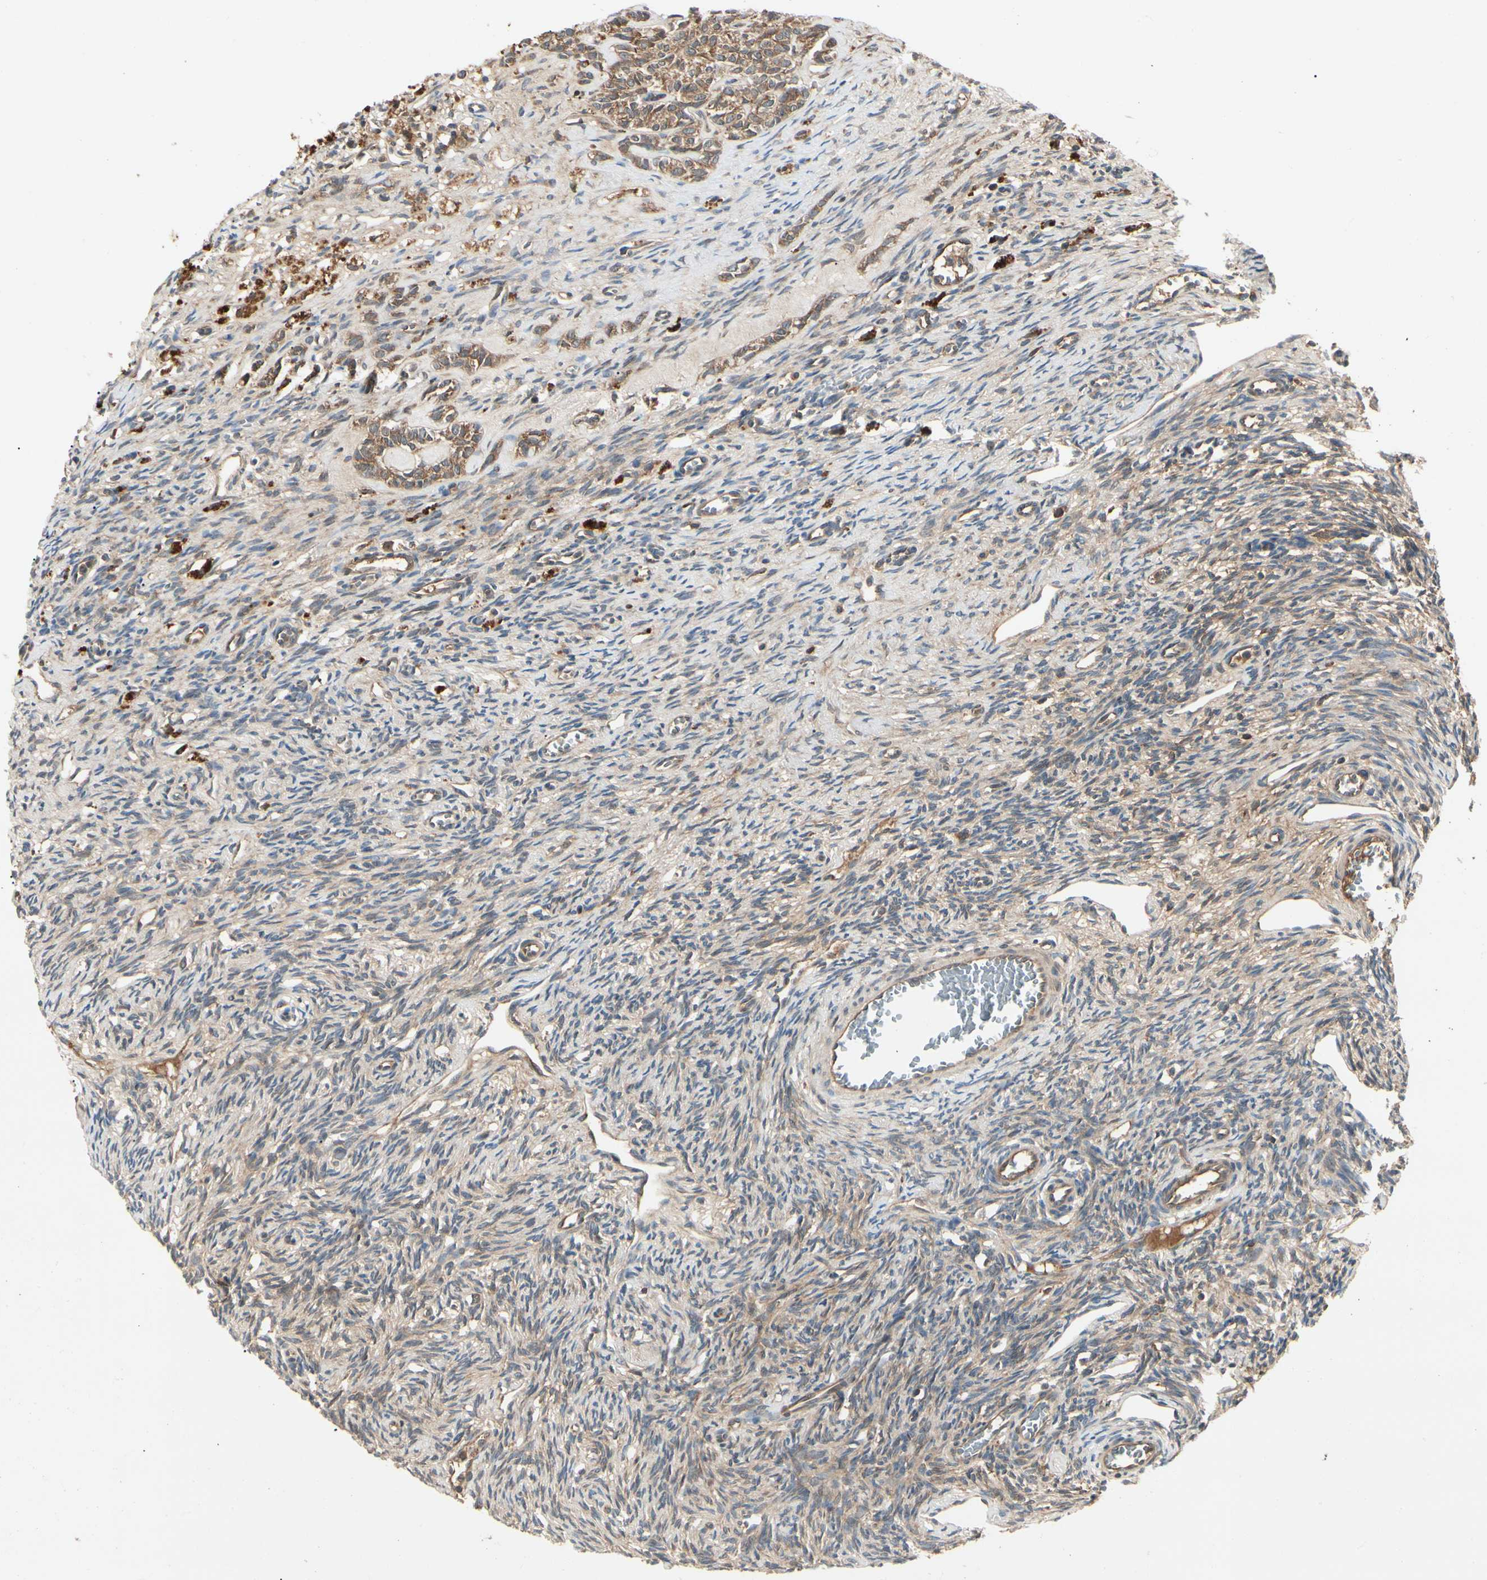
{"staining": {"intensity": "moderate", "quantity": ">75%", "location": "cytoplasmic/membranous"}, "tissue": "ovary", "cell_type": "Ovarian stroma cells", "image_type": "normal", "snomed": [{"axis": "morphology", "description": "Normal tissue, NOS"}, {"axis": "topography", "description": "Ovary"}], "caption": "Moderate cytoplasmic/membranous protein staining is seen in about >75% of ovarian stroma cells in ovary.", "gene": "RNF14", "patient": {"sex": "female", "age": 33}}